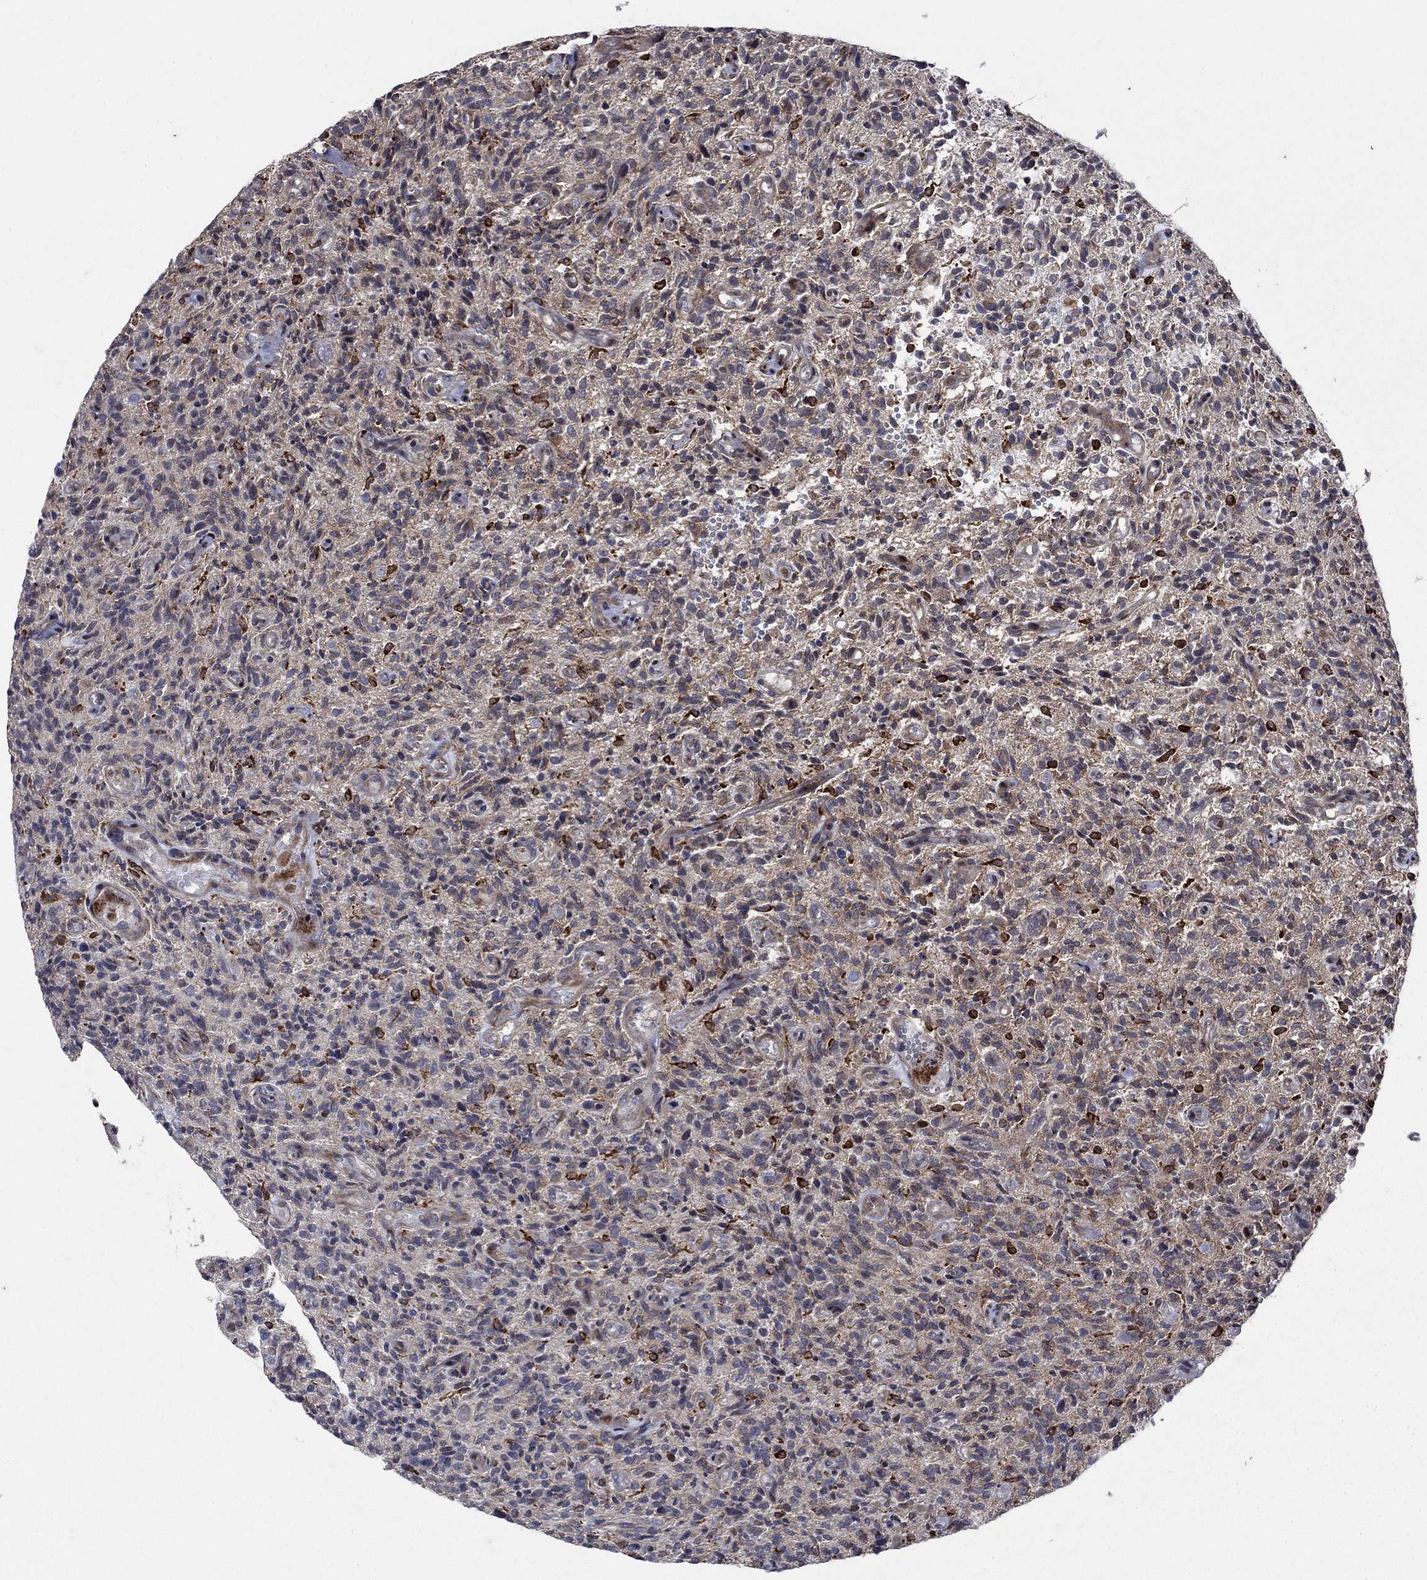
{"staining": {"intensity": "weak", "quantity": "<25%", "location": "cytoplasmic/membranous"}, "tissue": "glioma", "cell_type": "Tumor cells", "image_type": "cancer", "snomed": [{"axis": "morphology", "description": "Glioma, malignant, High grade"}, {"axis": "topography", "description": "Brain"}], "caption": "Immunohistochemical staining of high-grade glioma (malignant) exhibits no significant positivity in tumor cells. (Brightfield microscopy of DAB (3,3'-diaminobenzidine) immunohistochemistry at high magnification).", "gene": "DHRS7", "patient": {"sex": "male", "age": 64}}